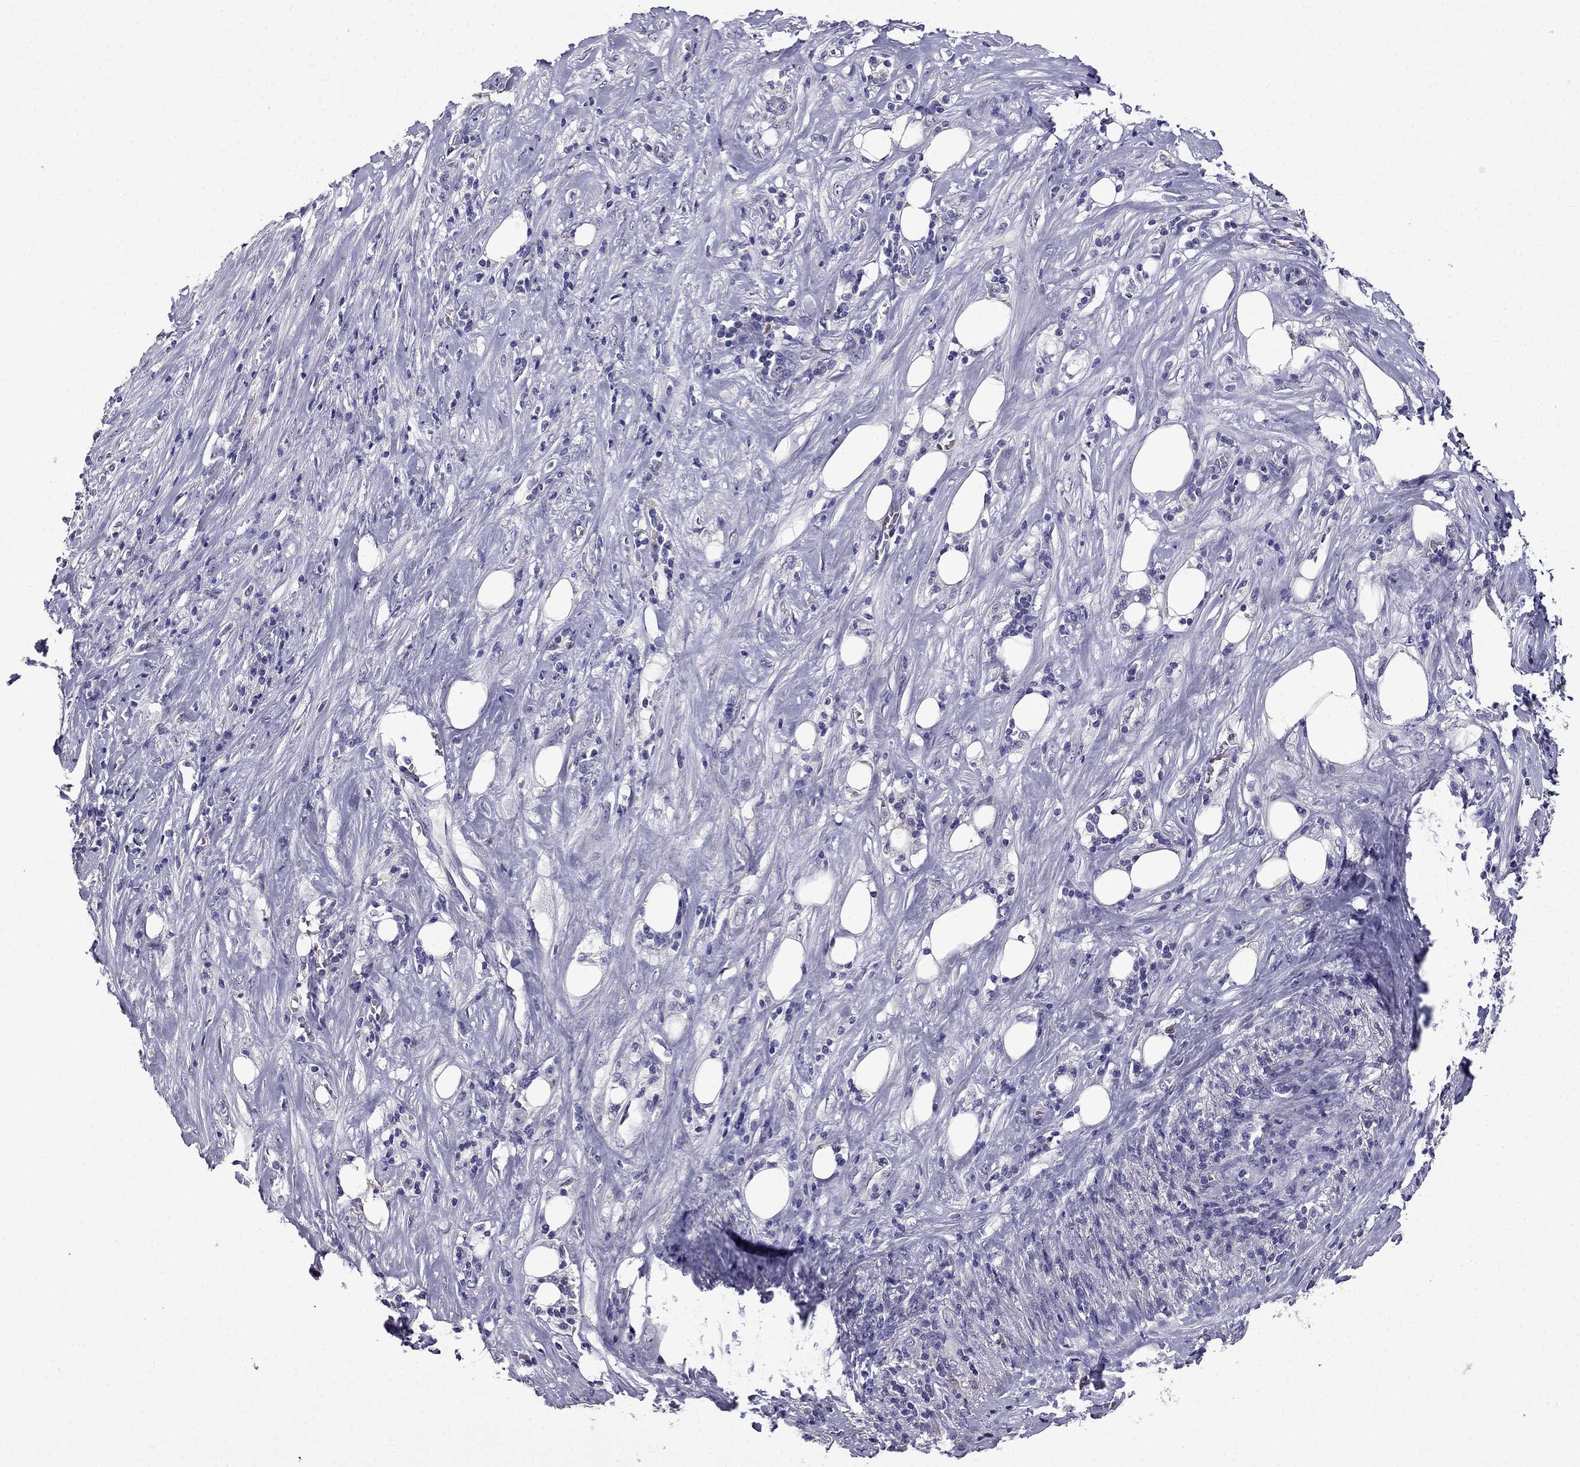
{"staining": {"intensity": "negative", "quantity": "none", "location": "none"}, "tissue": "pancreatic cancer", "cell_type": "Tumor cells", "image_type": "cancer", "snomed": [{"axis": "morphology", "description": "Adenocarcinoma, NOS"}, {"axis": "topography", "description": "Pancreas"}], "caption": "There is no significant expression in tumor cells of pancreatic adenocarcinoma.", "gene": "AQP9", "patient": {"sex": "male", "age": 57}}